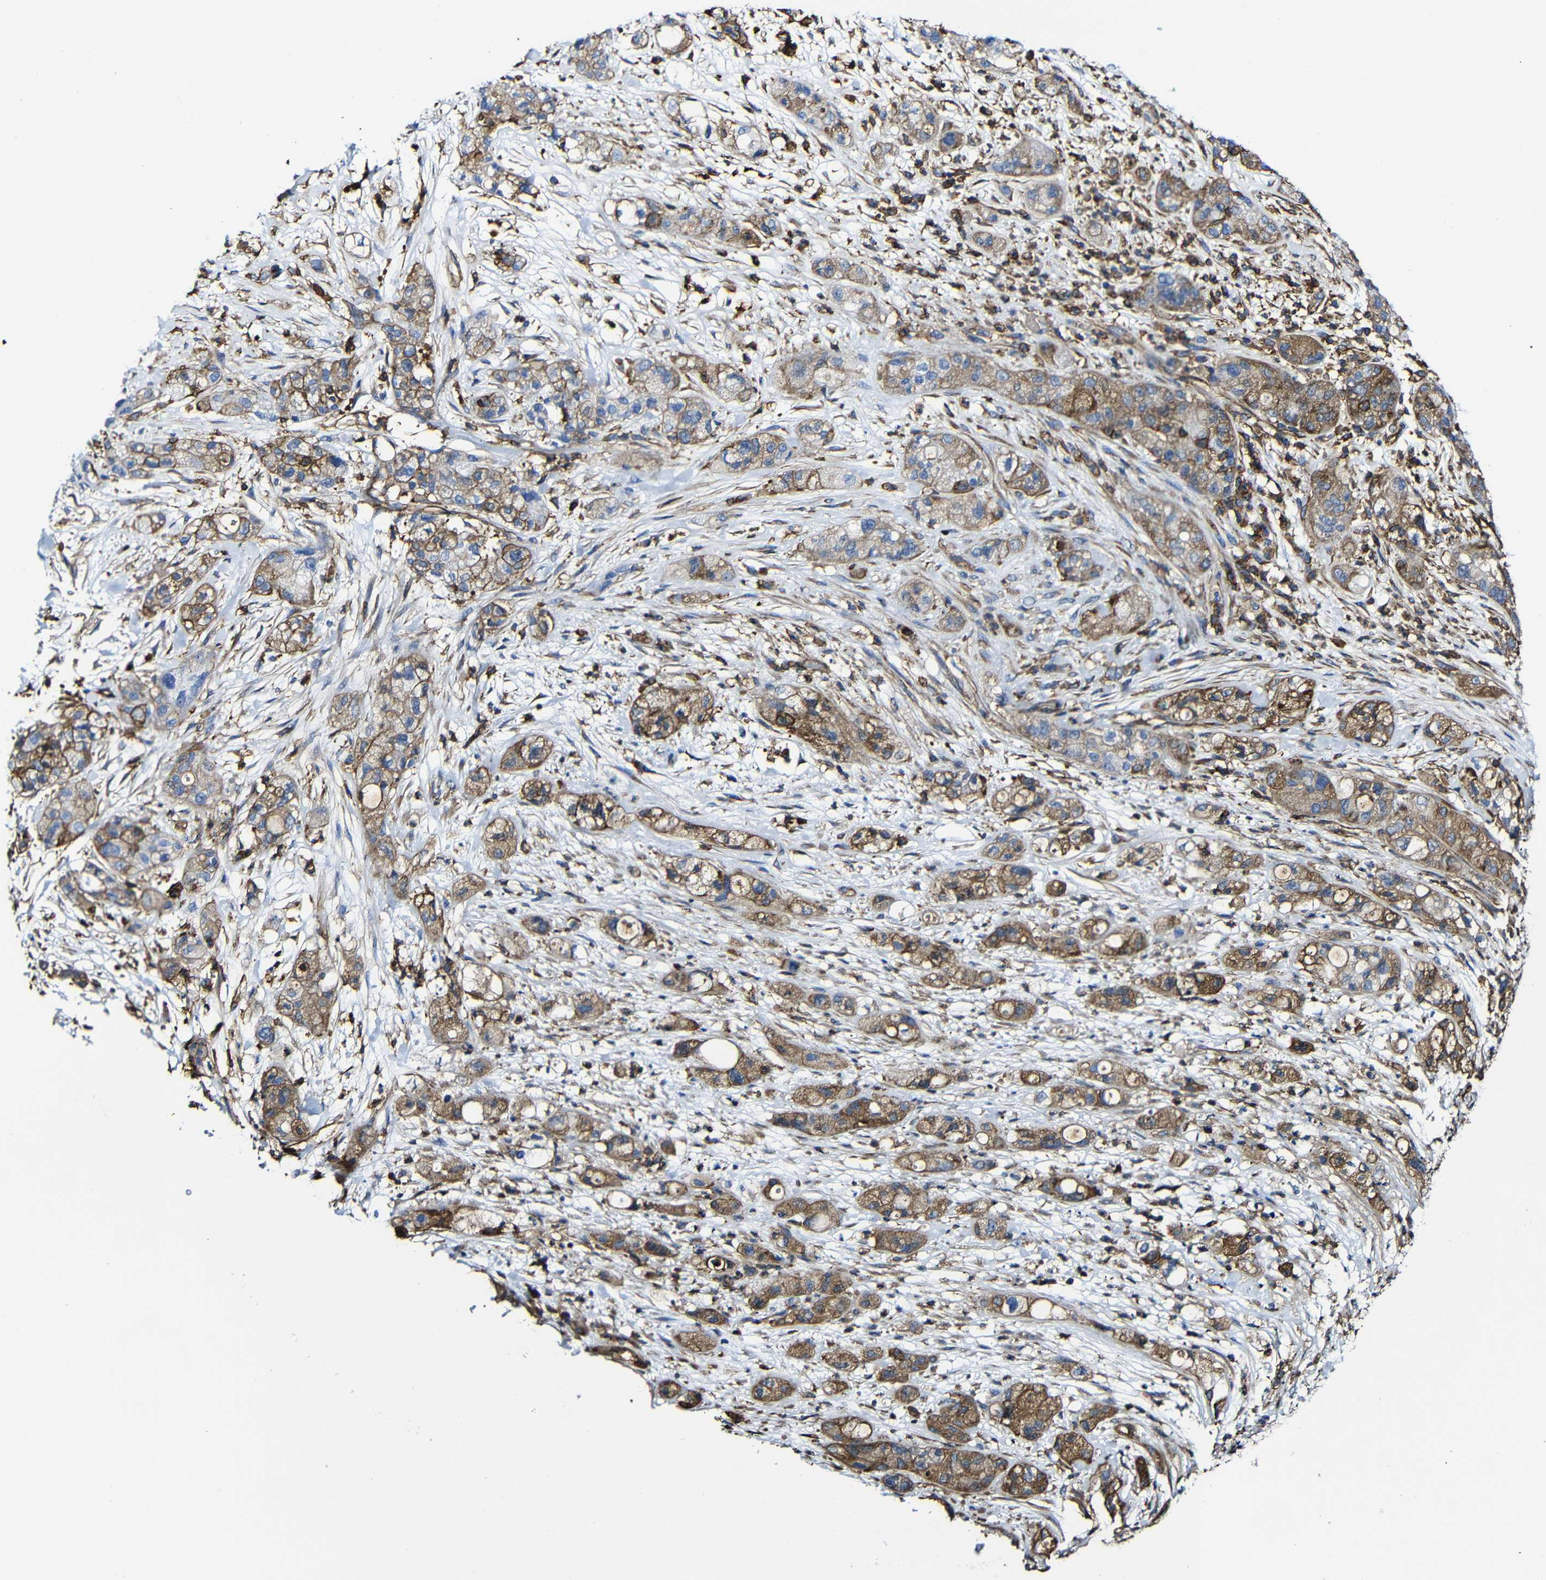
{"staining": {"intensity": "moderate", "quantity": ">75%", "location": "cytoplasmic/membranous"}, "tissue": "pancreatic cancer", "cell_type": "Tumor cells", "image_type": "cancer", "snomed": [{"axis": "morphology", "description": "Adenocarcinoma, NOS"}, {"axis": "topography", "description": "Pancreas"}], "caption": "DAB immunohistochemical staining of human pancreatic cancer (adenocarcinoma) demonstrates moderate cytoplasmic/membranous protein positivity in approximately >75% of tumor cells.", "gene": "MSN", "patient": {"sex": "female", "age": 78}}